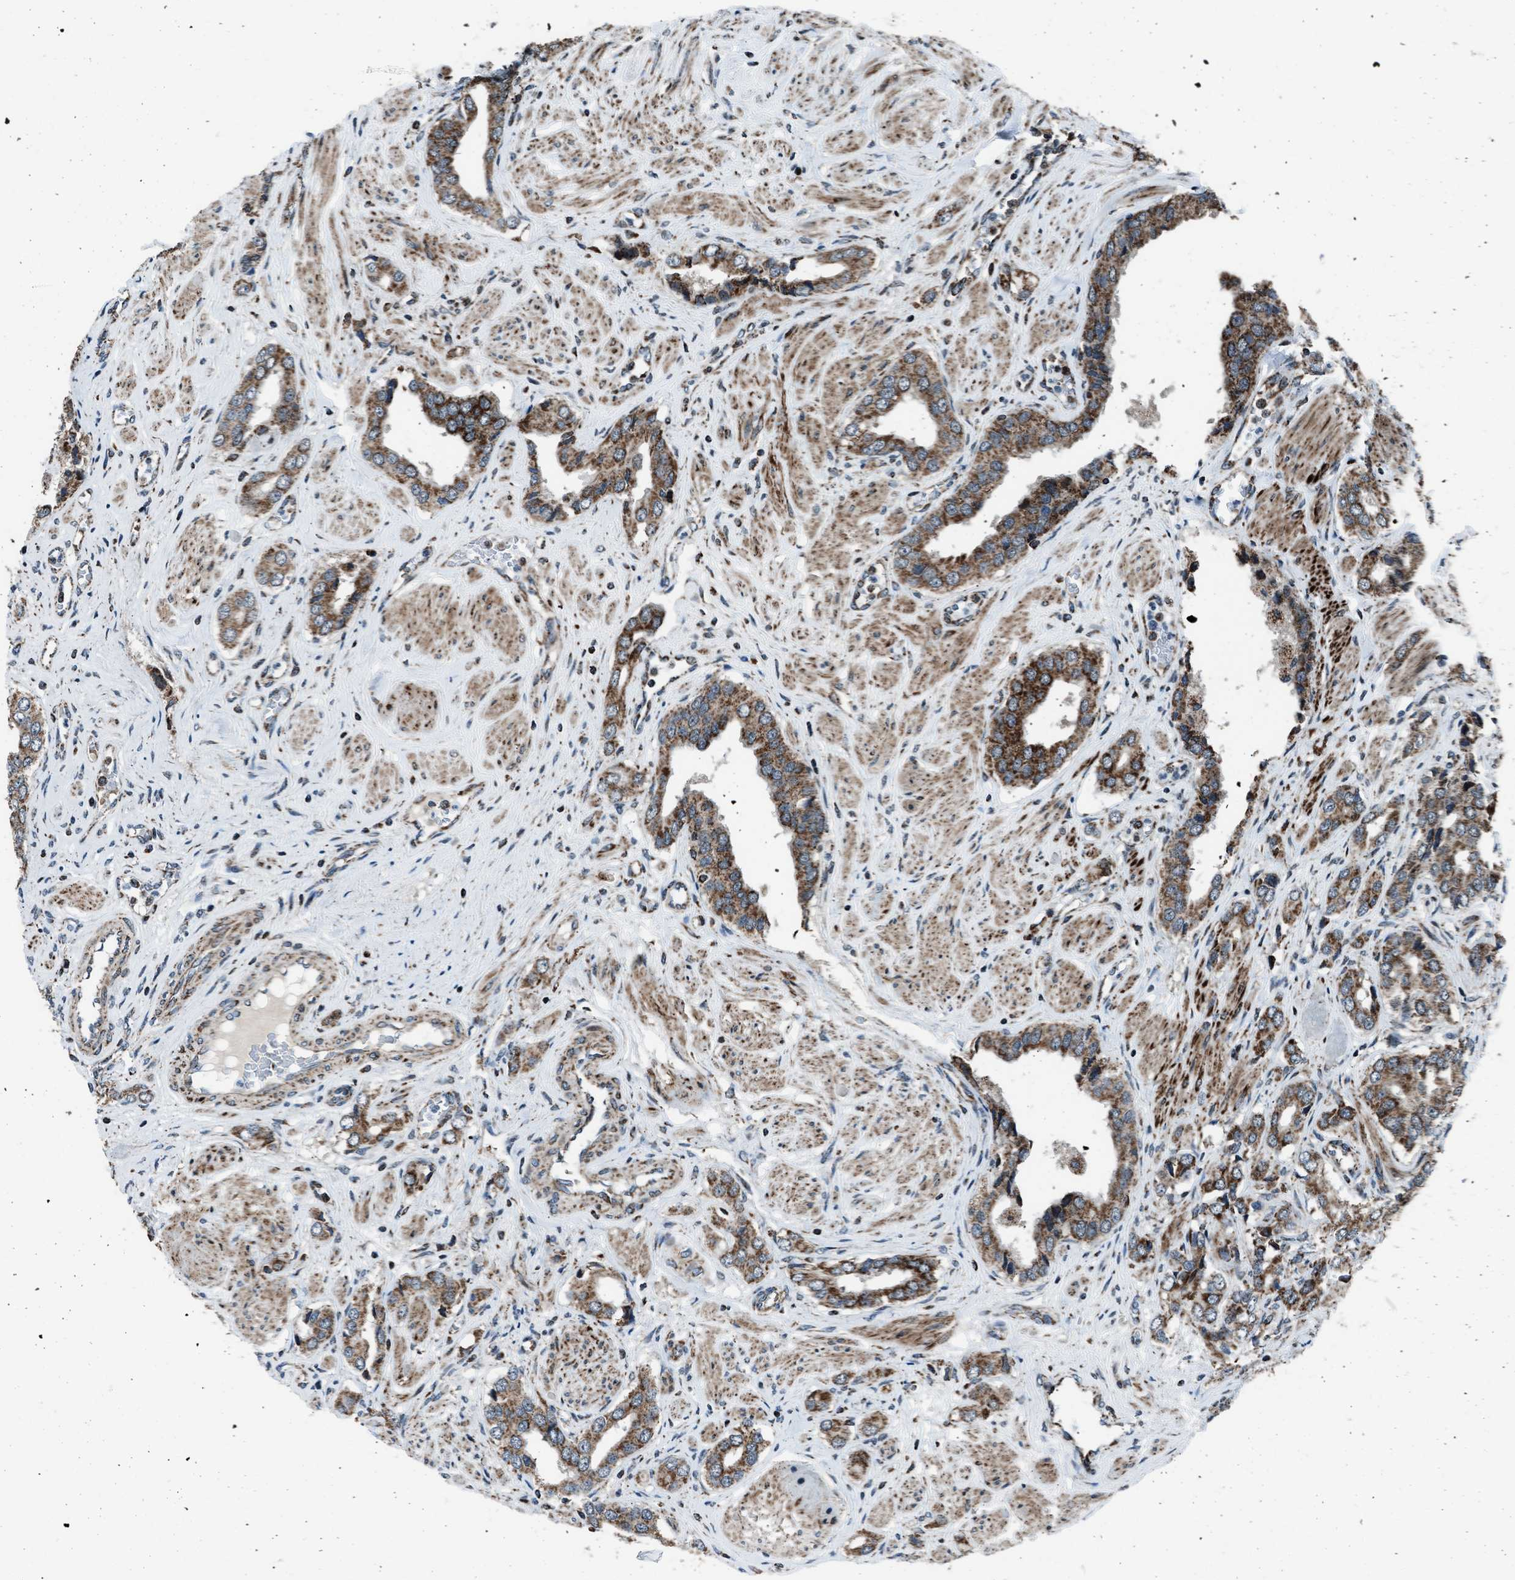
{"staining": {"intensity": "moderate", "quantity": ">75%", "location": "cytoplasmic/membranous"}, "tissue": "prostate cancer", "cell_type": "Tumor cells", "image_type": "cancer", "snomed": [{"axis": "morphology", "description": "Adenocarcinoma, High grade"}, {"axis": "topography", "description": "Prostate"}], "caption": "High-grade adenocarcinoma (prostate) stained for a protein (brown) reveals moderate cytoplasmic/membranous positive positivity in approximately >75% of tumor cells.", "gene": "MORC3", "patient": {"sex": "male", "age": 52}}